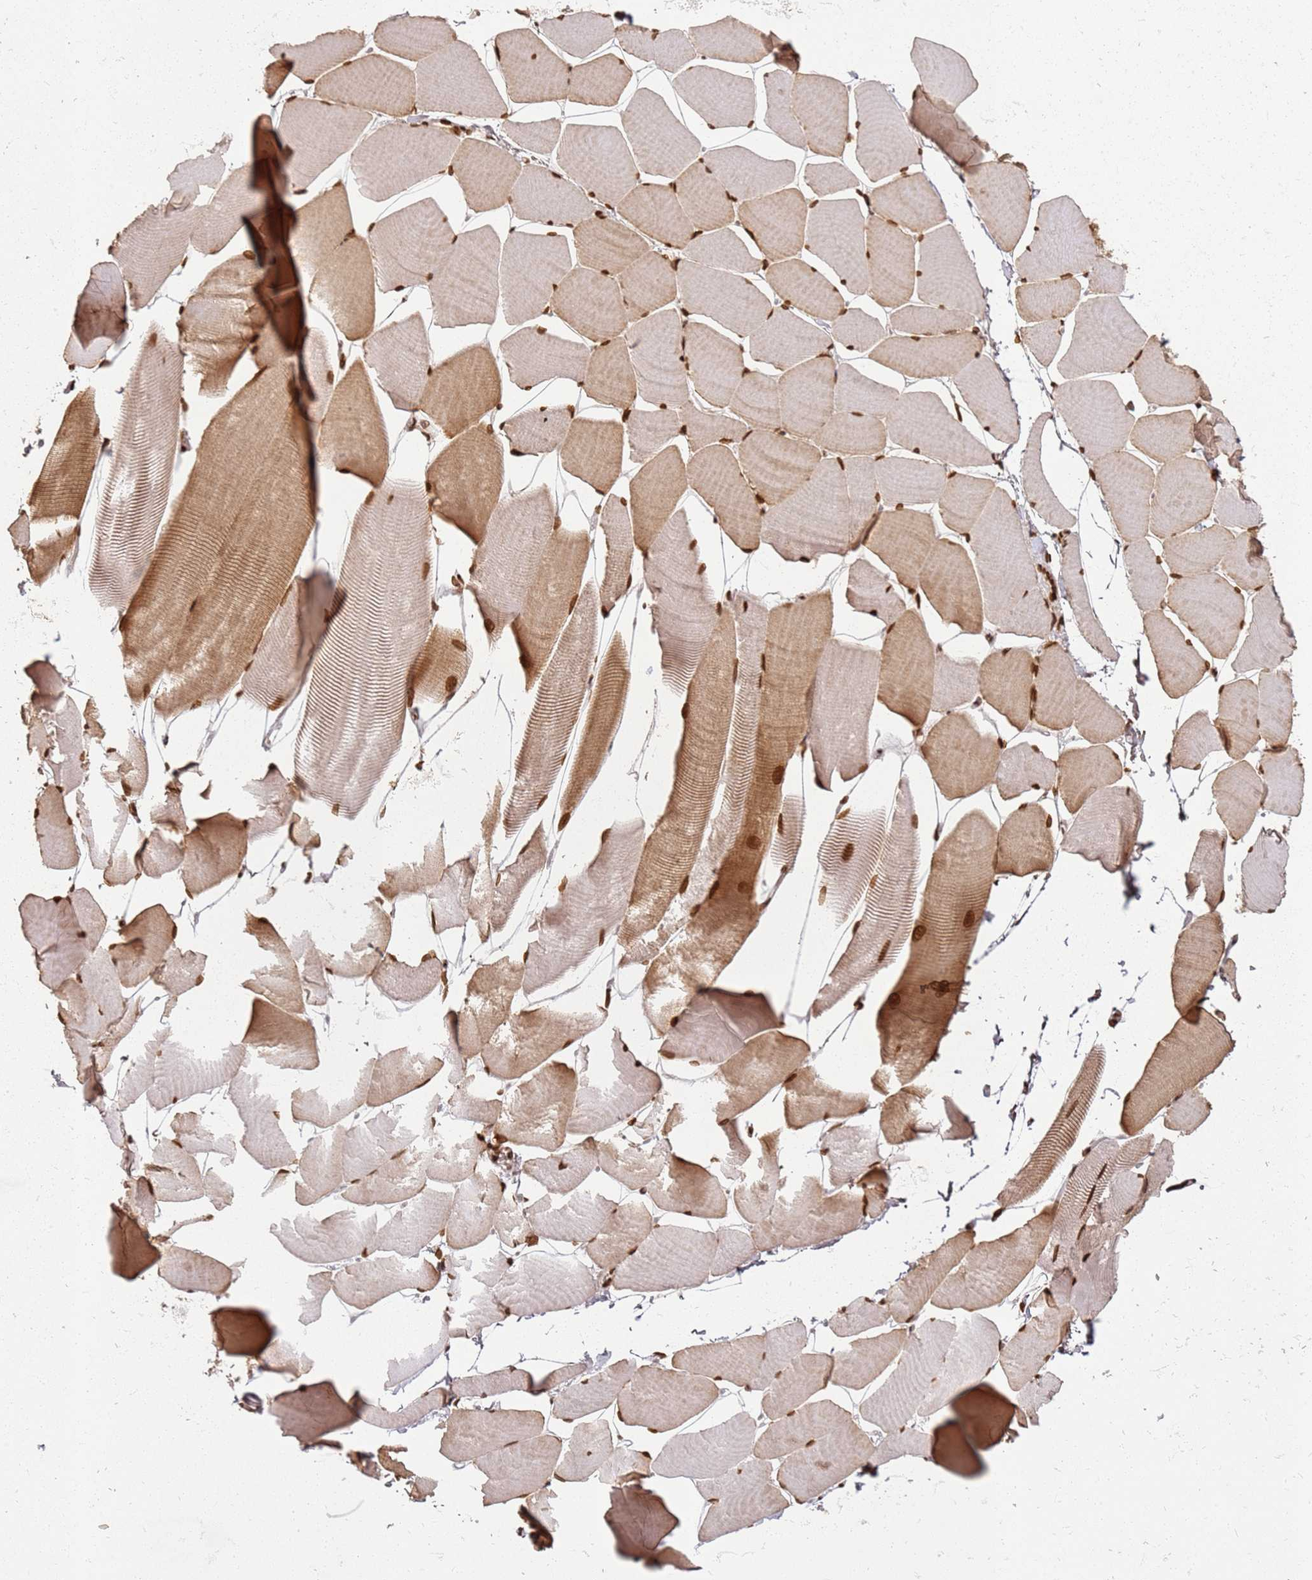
{"staining": {"intensity": "strong", "quantity": "25%-75%", "location": "cytoplasmic/membranous,nuclear"}, "tissue": "skeletal muscle", "cell_type": "Myocytes", "image_type": "normal", "snomed": [{"axis": "morphology", "description": "Normal tissue, NOS"}, {"axis": "topography", "description": "Skeletal muscle"}], "caption": "Immunohistochemical staining of benign human skeletal muscle displays high levels of strong cytoplasmic/membranous,nuclear staining in approximately 25%-75% of myocytes.", "gene": "TENT4A", "patient": {"sex": "male", "age": 25}}